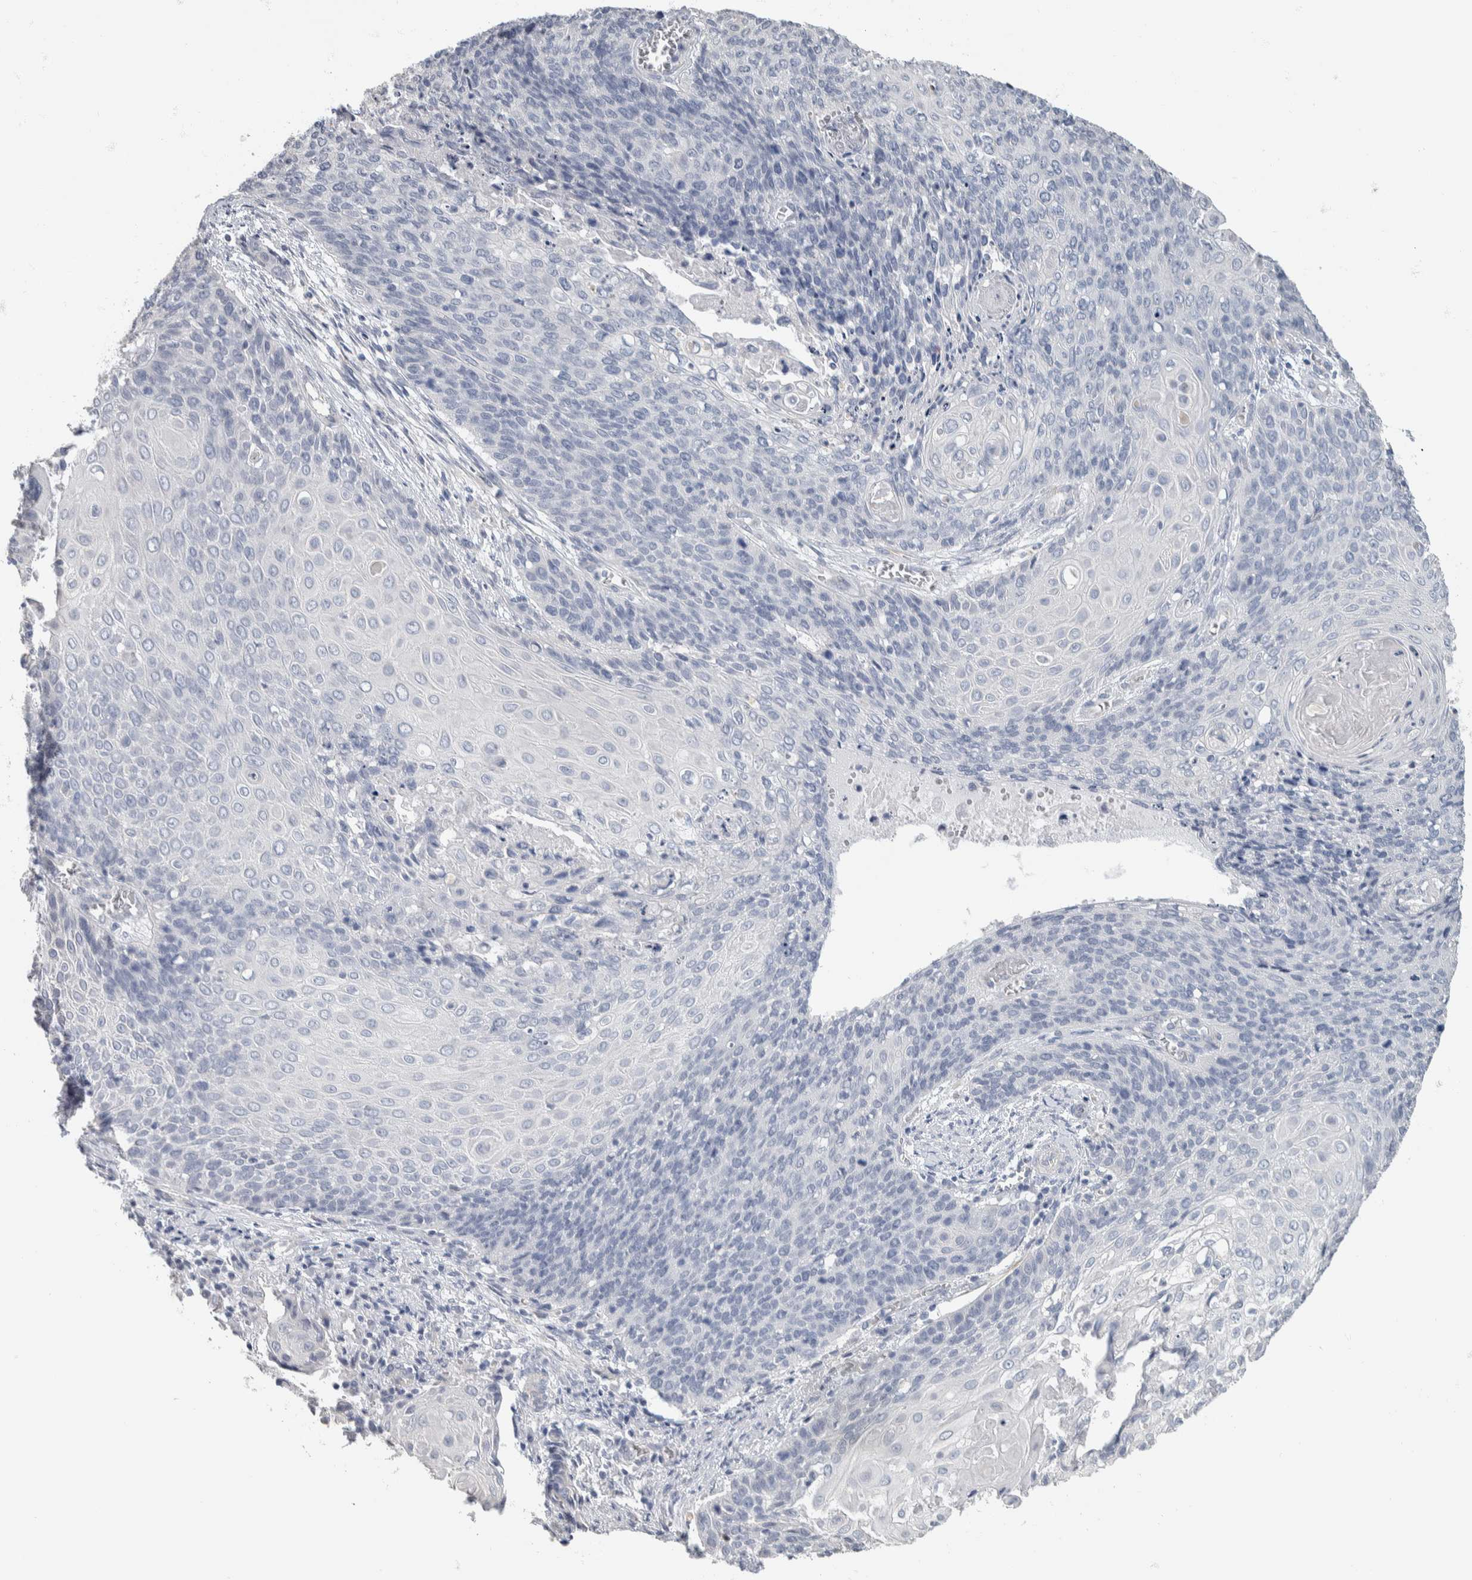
{"staining": {"intensity": "negative", "quantity": "none", "location": "none"}, "tissue": "cervical cancer", "cell_type": "Tumor cells", "image_type": "cancer", "snomed": [{"axis": "morphology", "description": "Squamous cell carcinoma, NOS"}, {"axis": "topography", "description": "Cervix"}], "caption": "Cervical squamous cell carcinoma stained for a protein using immunohistochemistry (IHC) shows no staining tumor cells.", "gene": "NEFM", "patient": {"sex": "female", "age": 39}}